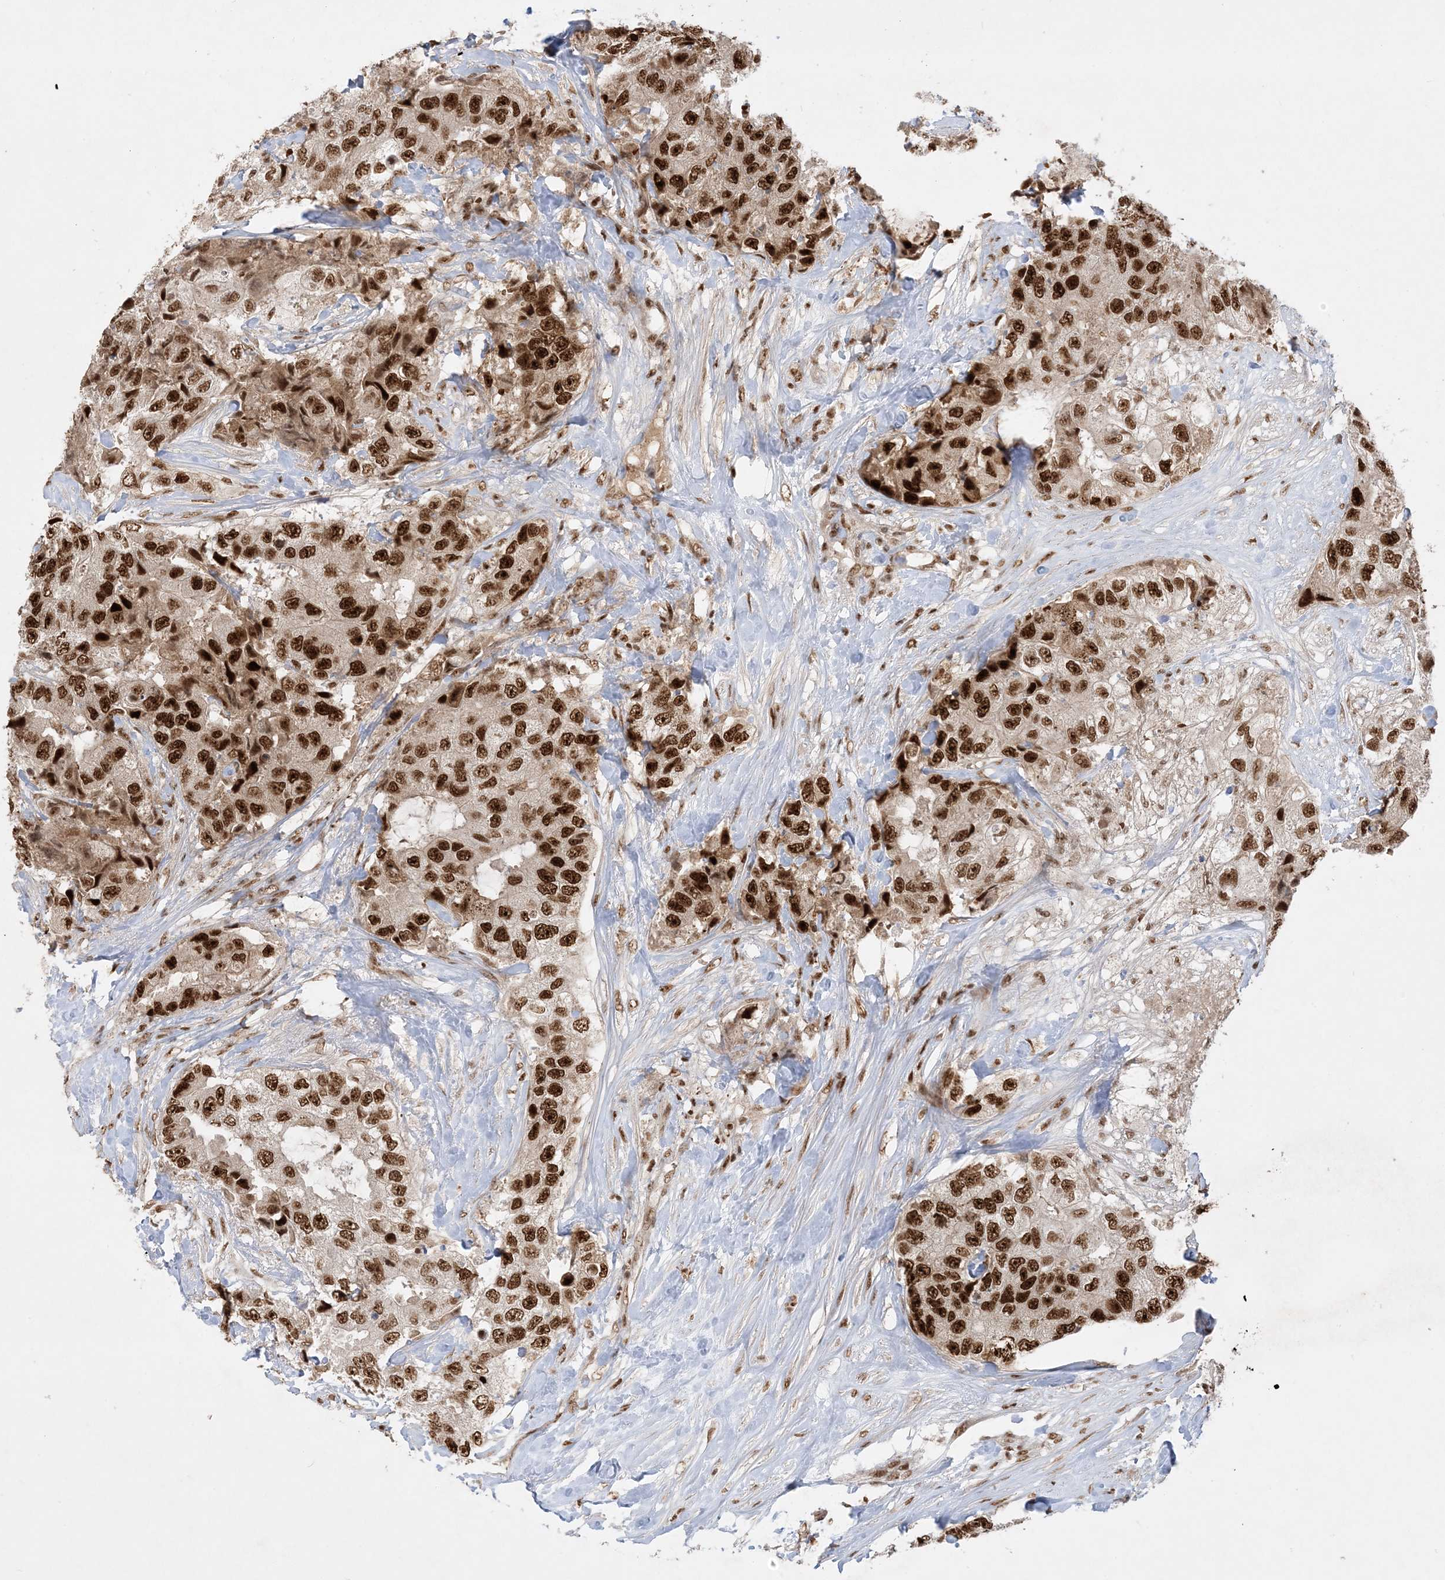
{"staining": {"intensity": "strong", "quantity": ">75%", "location": "nuclear"}, "tissue": "breast cancer", "cell_type": "Tumor cells", "image_type": "cancer", "snomed": [{"axis": "morphology", "description": "Duct carcinoma"}, {"axis": "topography", "description": "Breast"}], "caption": "Immunohistochemistry (IHC) (DAB (3,3'-diaminobenzidine)) staining of breast cancer (invasive ductal carcinoma) shows strong nuclear protein staining in about >75% of tumor cells. The staining was performed using DAB (3,3'-diaminobenzidine), with brown indicating positive protein expression. Nuclei are stained blue with hematoxylin.", "gene": "PPIL2", "patient": {"sex": "female", "age": 62}}